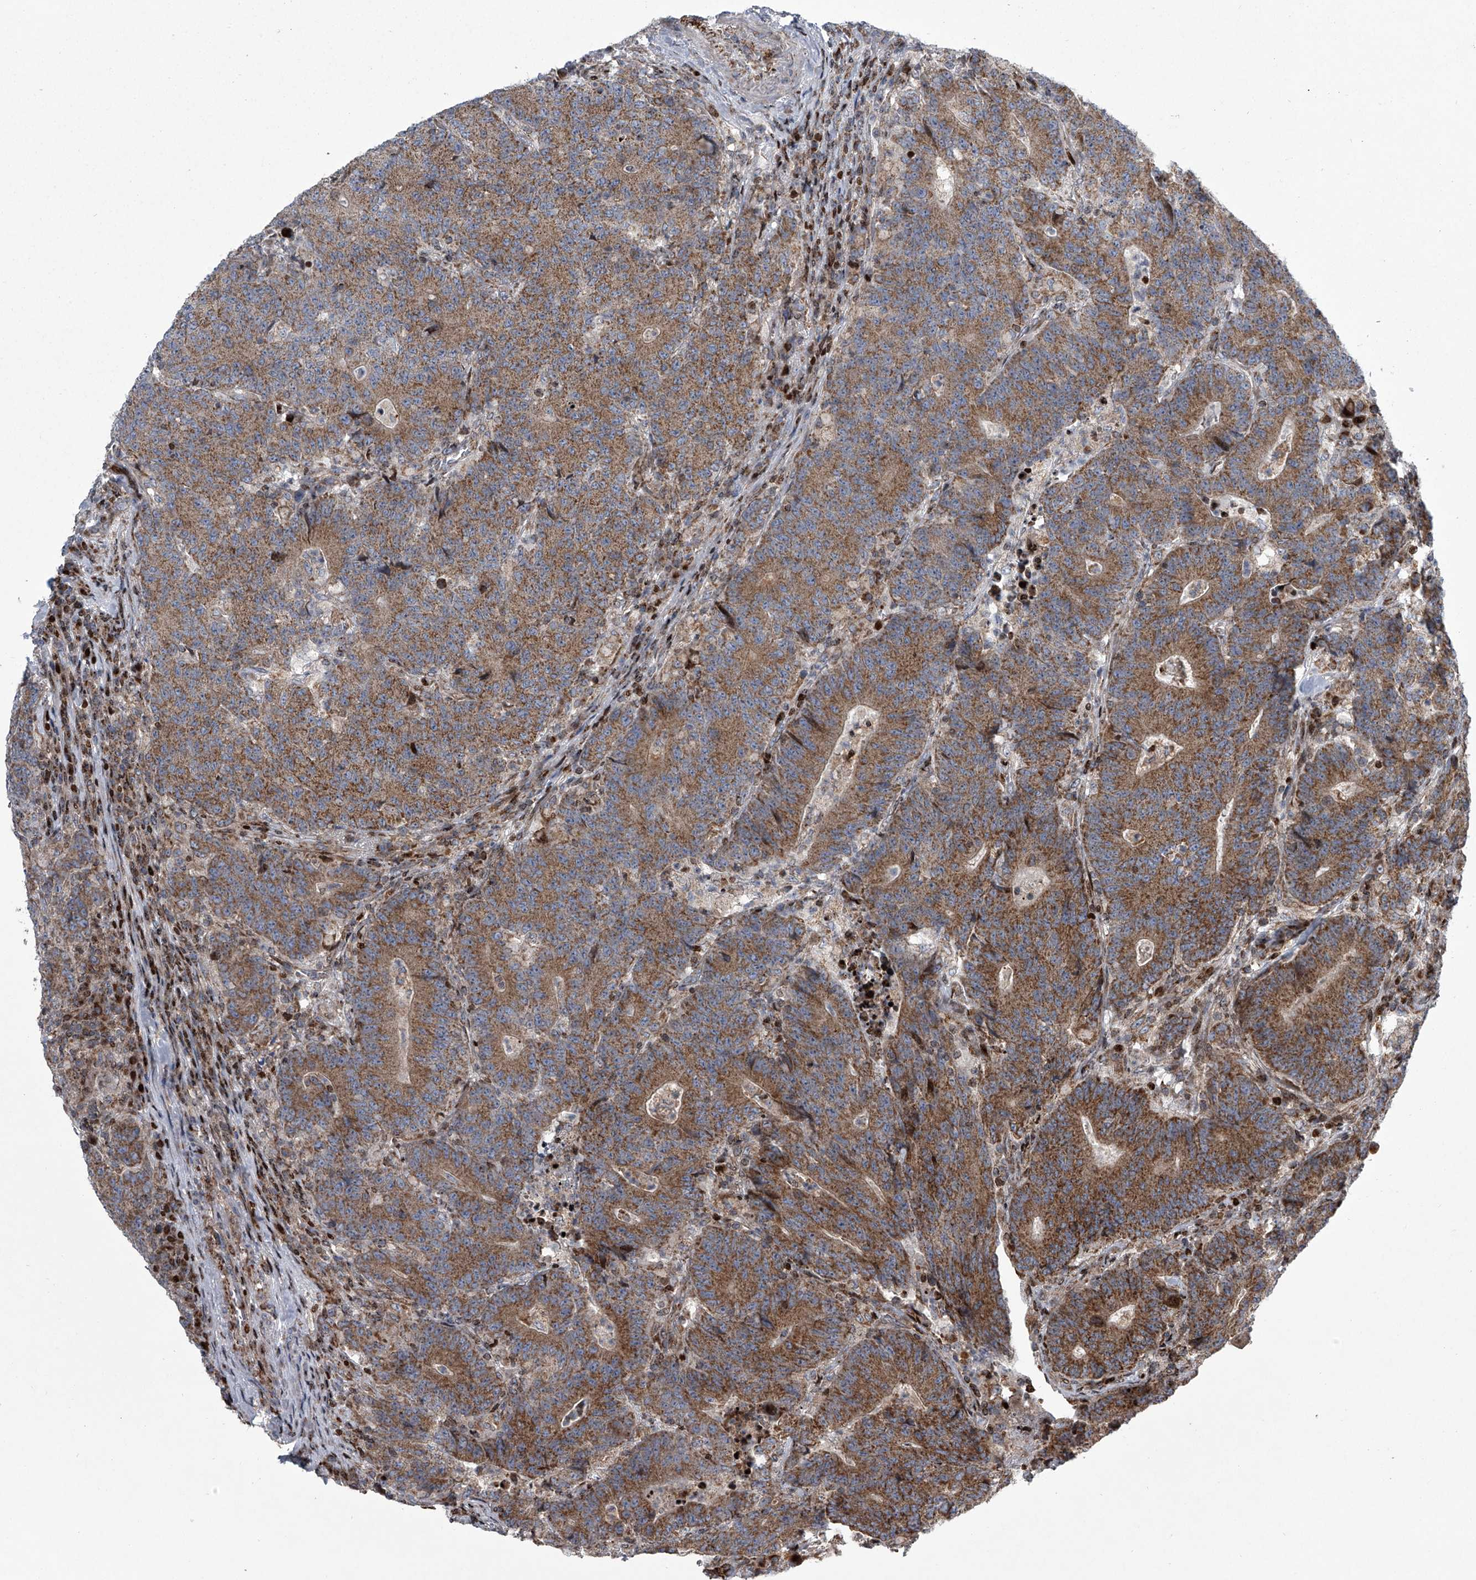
{"staining": {"intensity": "moderate", "quantity": ">75%", "location": "cytoplasmic/membranous"}, "tissue": "colorectal cancer", "cell_type": "Tumor cells", "image_type": "cancer", "snomed": [{"axis": "morphology", "description": "Normal tissue, NOS"}, {"axis": "morphology", "description": "Adenocarcinoma, NOS"}, {"axis": "topography", "description": "Colon"}], "caption": "Approximately >75% of tumor cells in human colorectal cancer (adenocarcinoma) demonstrate moderate cytoplasmic/membranous protein staining as visualized by brown immunohistochemical staining.", "gene": "STRADA", "patient": {"sex": "female", "age": 75}}